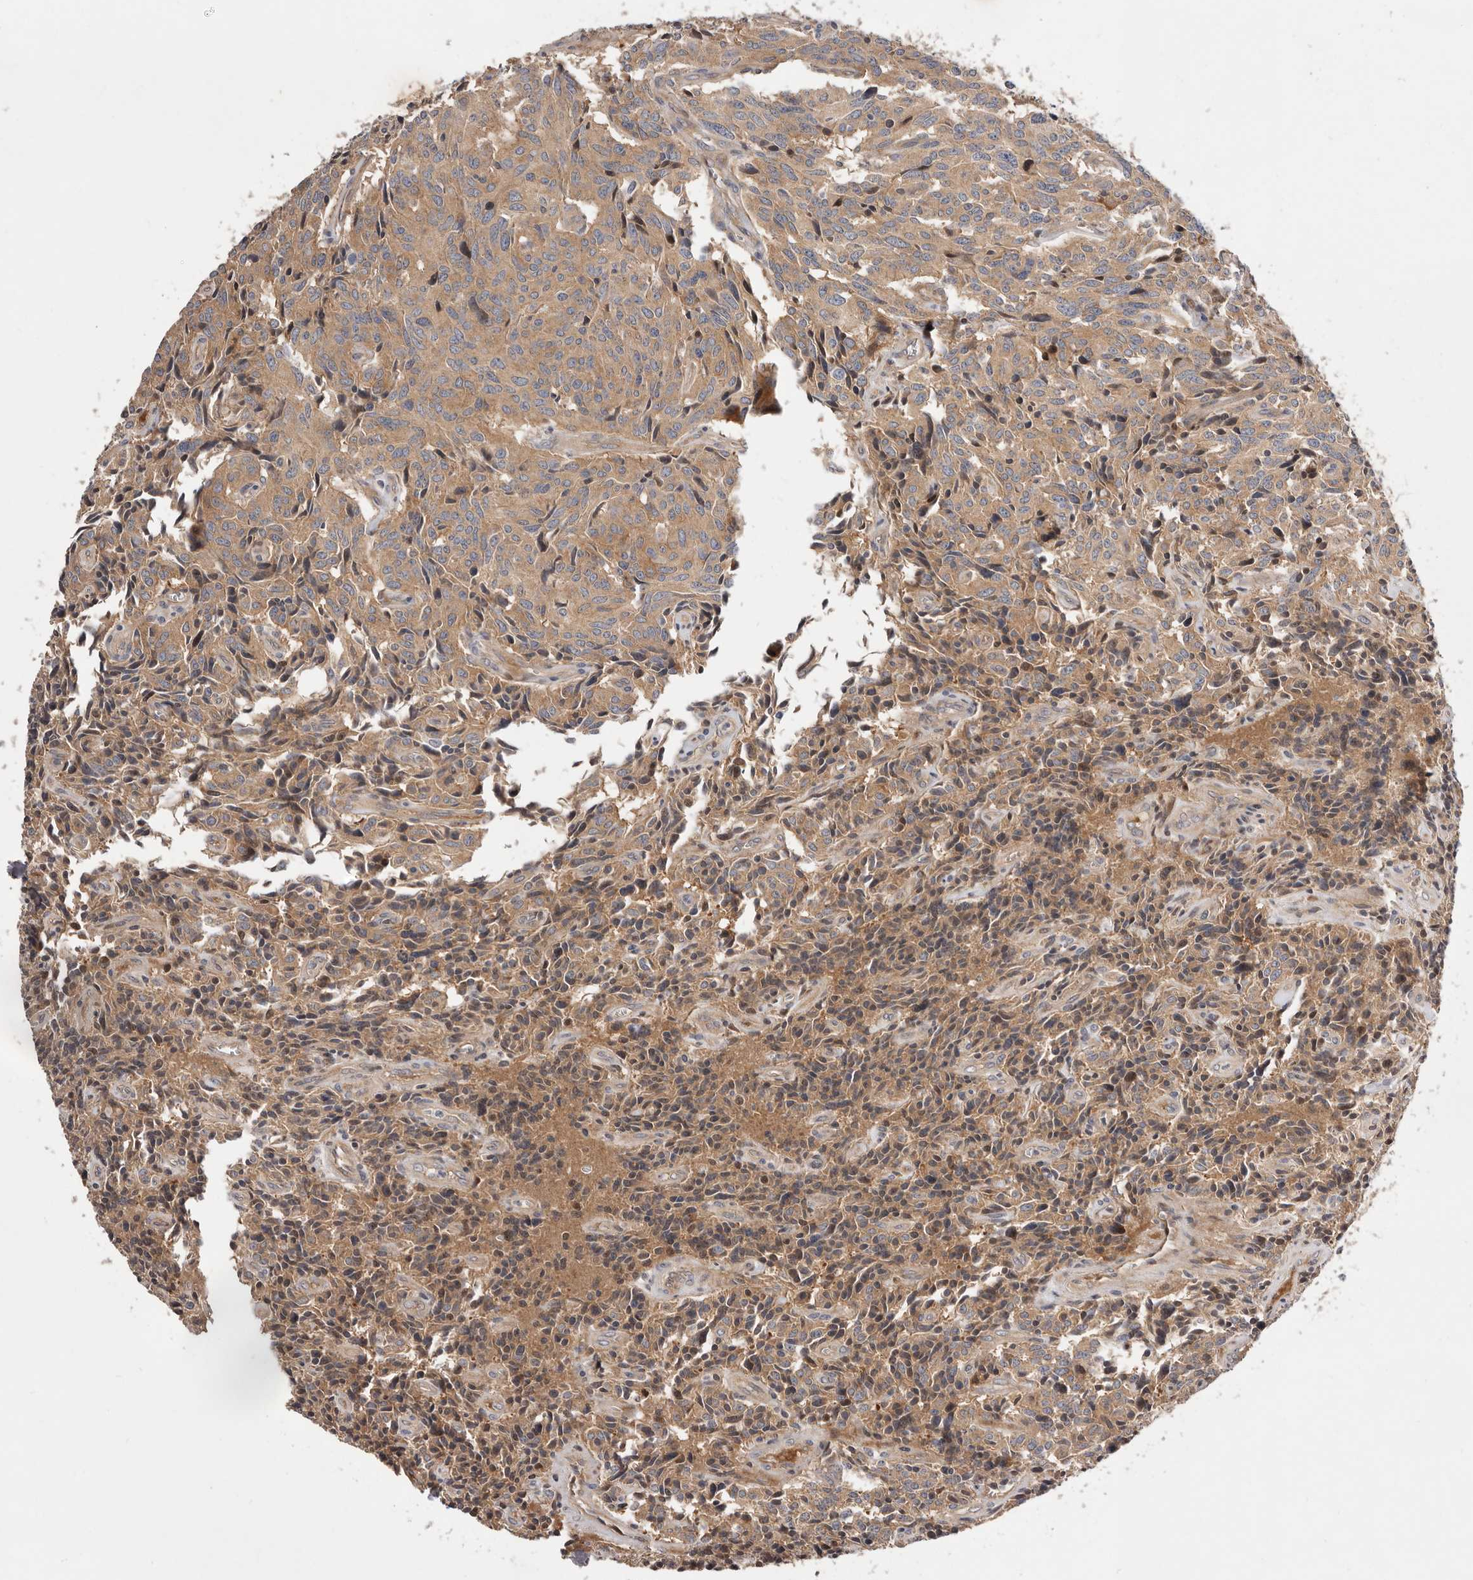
{"staining": {"intensity": "moderate", "quantity": ">75%", "location": "cytoplasmic/membranous"}, "tissue": "carcinoid", "cell_type": "Tumor cells", "image_type": "cancer", "snomed": [{"axis": "morphology", "description": "Carcinoid, malignant, NOS"}, {"axis": "topography", "description": "Lung"}], "caption": "Immunohistochemical staining of carcinoid exhibits medium levels of moderate cytoplasmic/membranous expression in approximately >75% of tumor cells.", "gene": "DOP1A", "patient": {"sex": "female", "age": 46}}